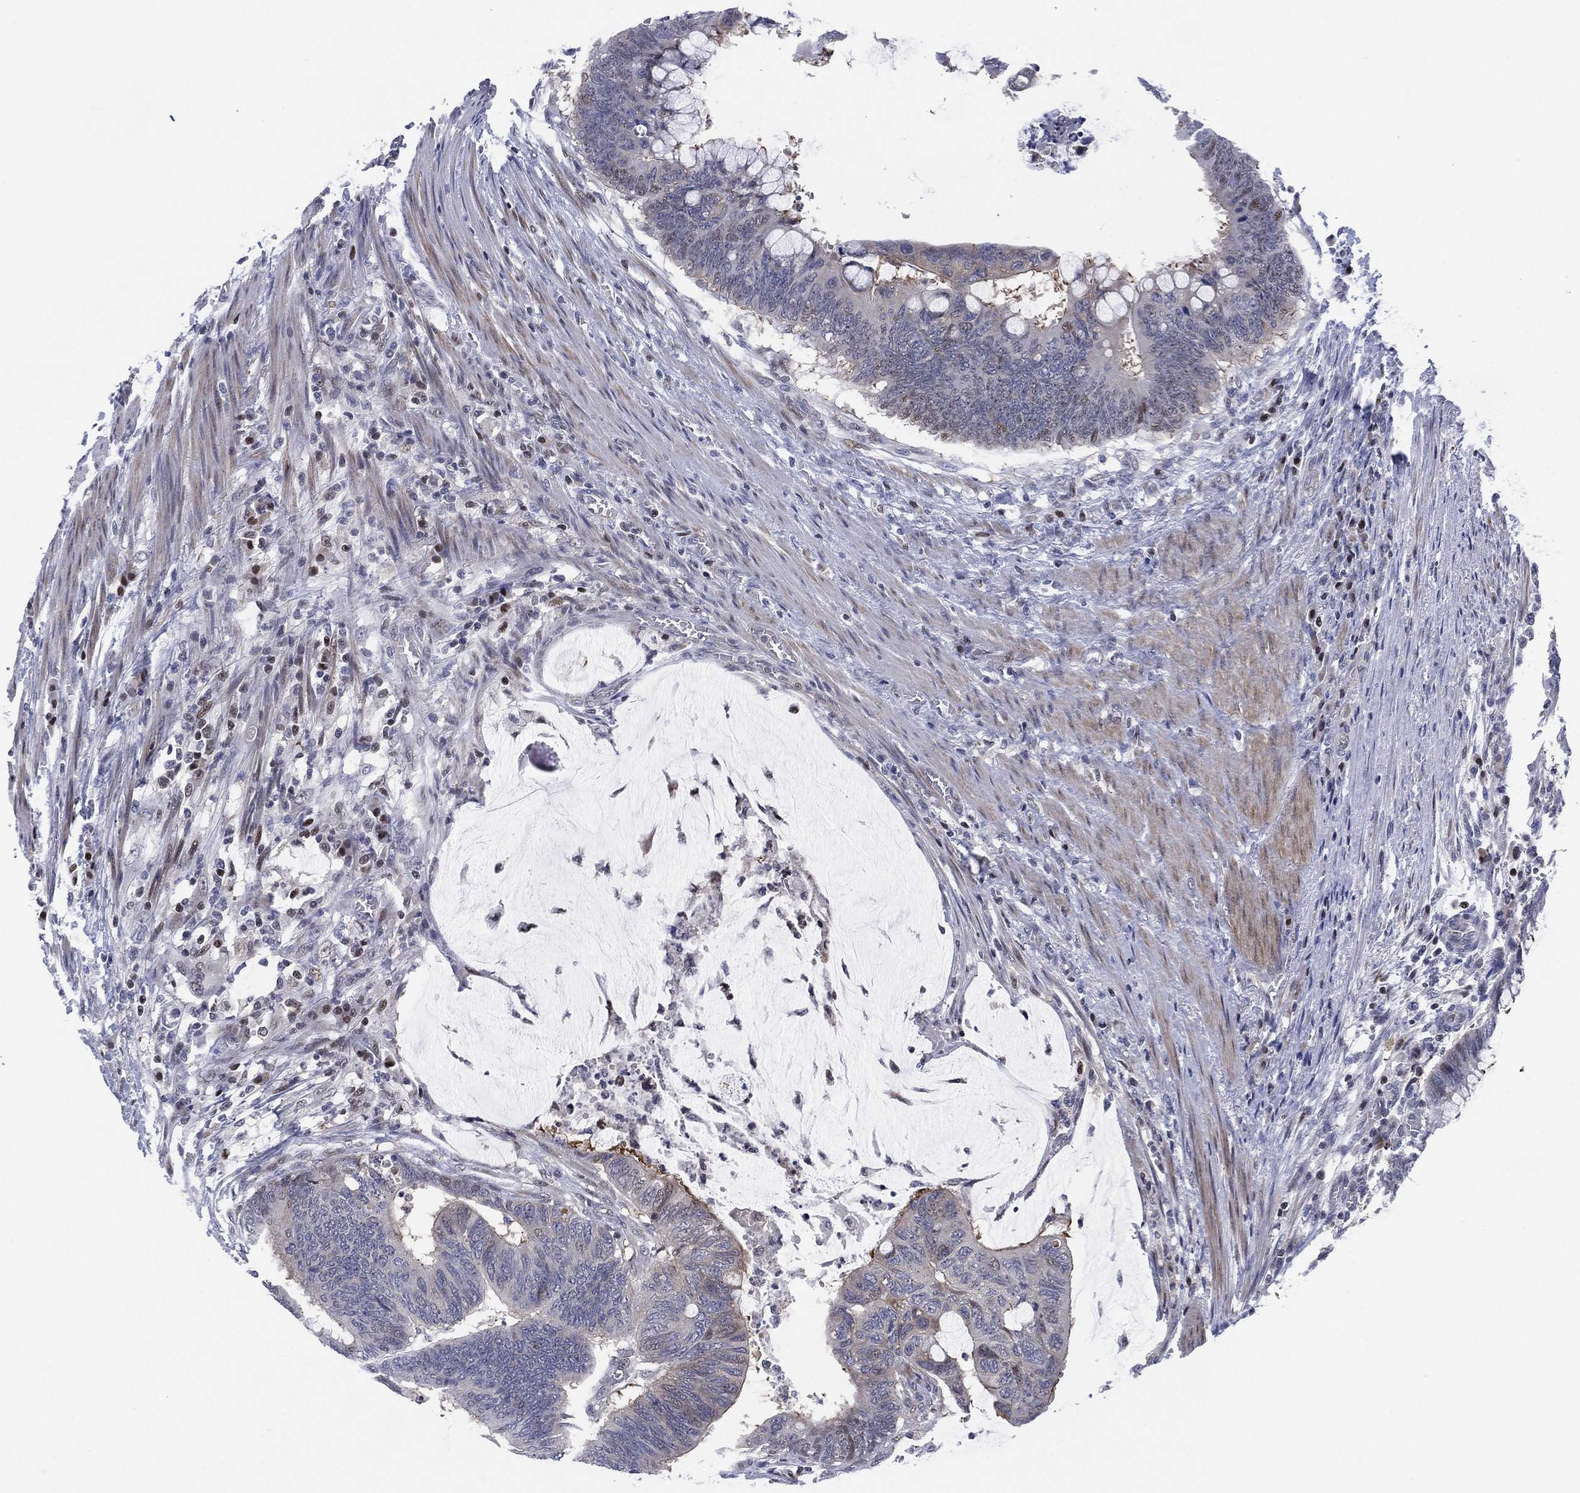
{"staining": {"intensity": "weak", "quantity": "<25%", "location": "cytoplasmic/membranous"}, "tissue": "colorectal cancer", "cell_type": "Tumor cells", "image_type": "cancer", "snomed": [{"axis": "morphology", "description": "Normal tissue, NOS"}, {"axis": "morphology", "description": "Adenocarcinoma, NOS"}, {"axis": "topography", "description": "Rectum"}], "caption": "Tumor cells show no significant staining in colorectal cancer.", "gene": "SLC4A4", "patient": {"sex": "male", "age": 92}}